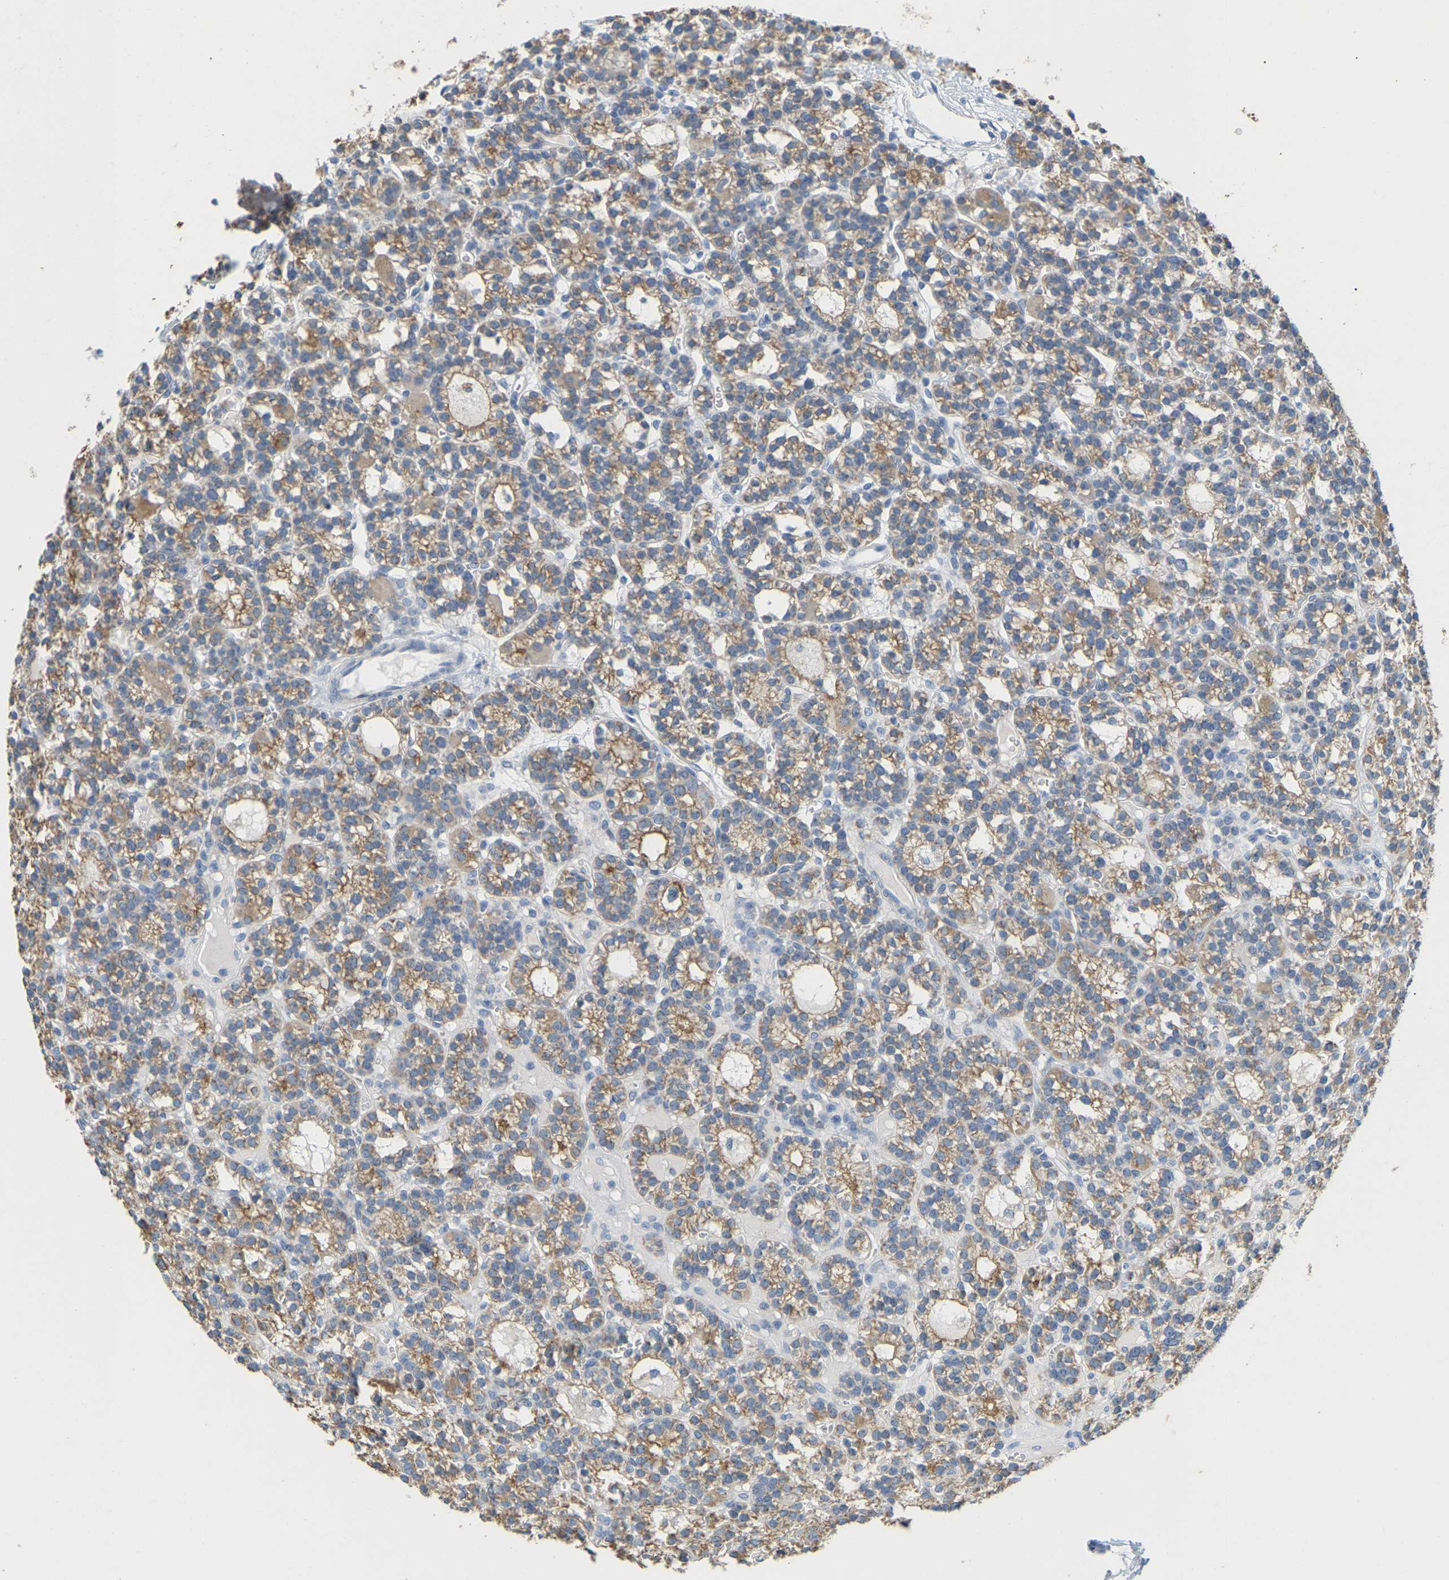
{"staining": {"intensity": "moderate", "quantity": ">75%", "location": "cytoplasmic/membranous"}, "tissue": "parathyroid gland", "cell_type": "Glandular cells", "image_type": "normal", "snomed": [{"axis": "morphology", "description": "Normal tissue, NOS"}, {"axis": "morphology", "description": "Inflammation chronic"}, {"axis": "morphology", "description": "Goiter, colloid"}, {"axis": "topography", "description": "Thyroid gland"}, {"axis": "topography", "description": "Parathyroid gland"}], "caption": "High-magnification brightfield microscopy of normal parathyroid gland stained with DAB (3,3'-diaminobenzidine) (brown) and counterstained with hematoxylin (blue). glandular cells exhibit moderate cytoplasmic/membranous expression is appreciated in approximately>75% of cells. The staining is performed using DAB (3,3'-diaminobenzidine) brown chromogen to label protein expression. The nuclei are counter-stained blue using hematoxylin.", "gene": "SERPINB5", "patient": {"sex": "male", "age": 65}}